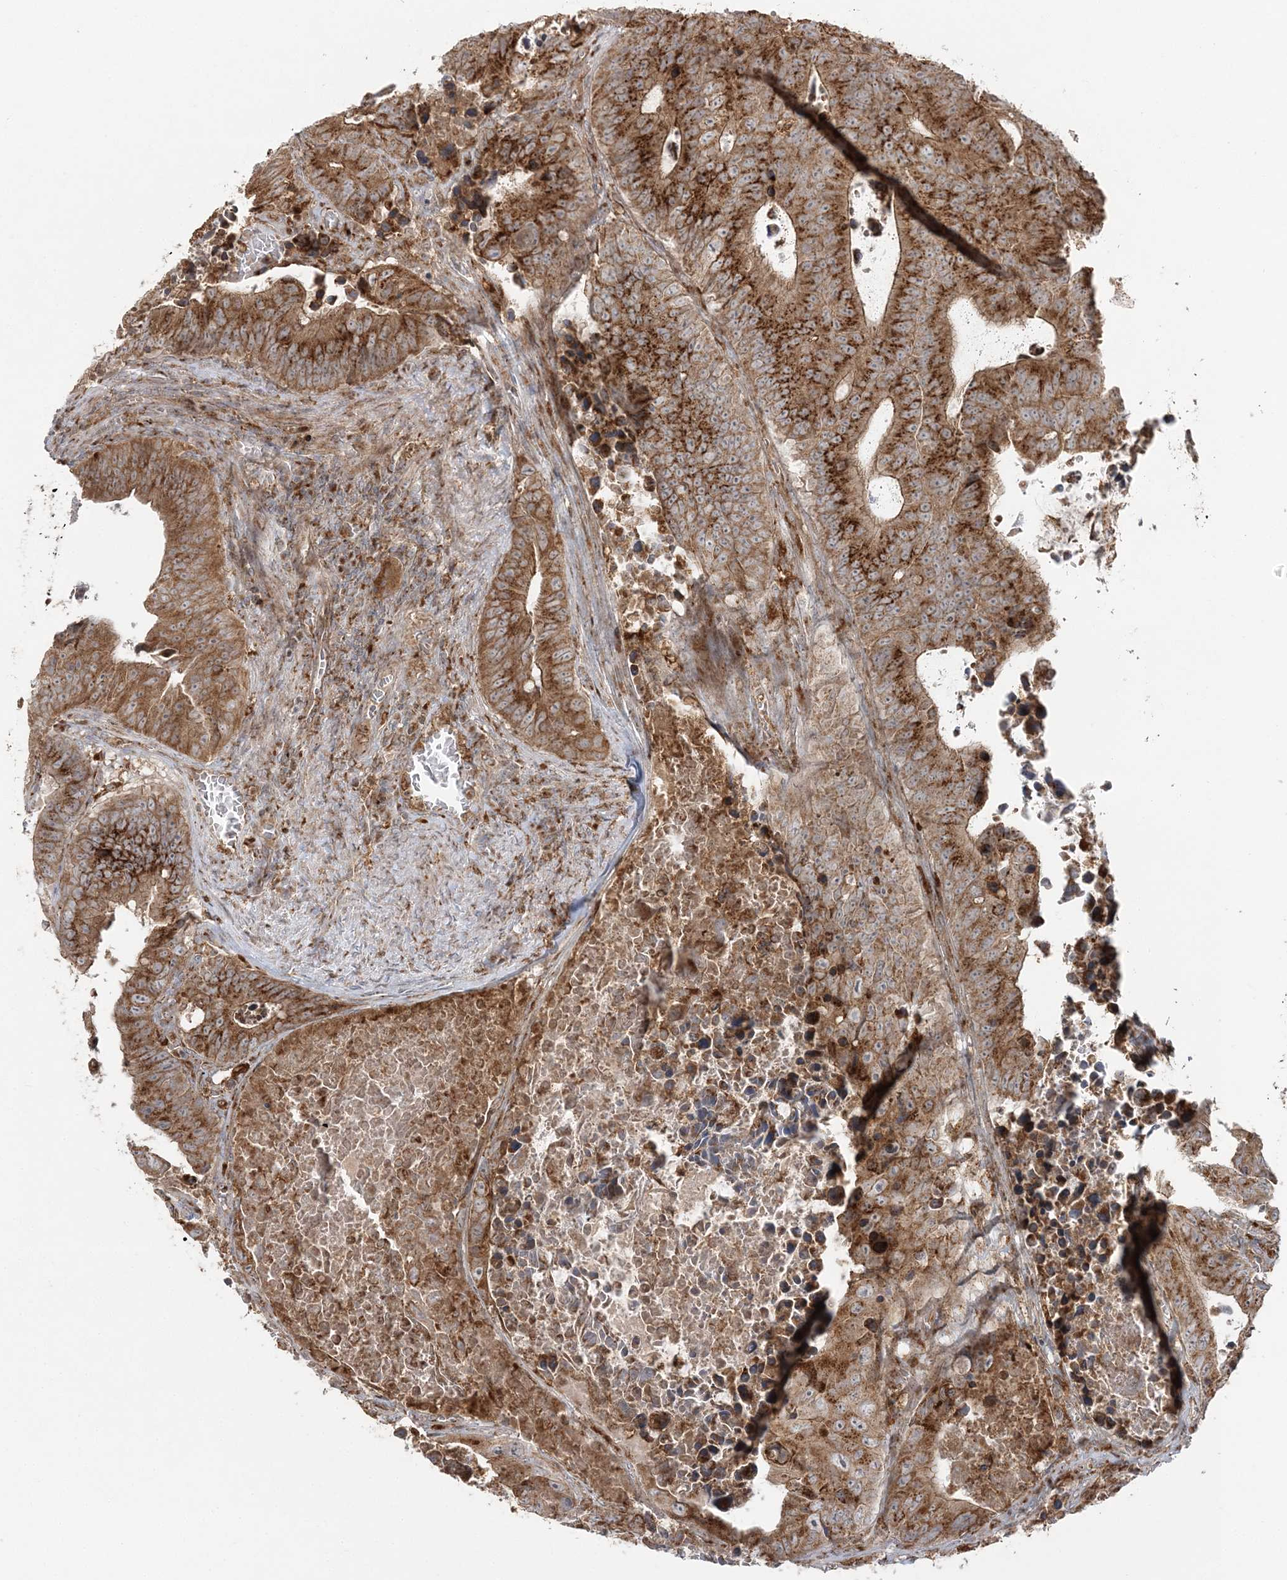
{"staining": {"intensity": "strong", "quantity": ">75%", "location": "cytoplasmic/membranous"}, "tissue": "colorectal cancer", "cell_type": "Tumor cells", "image_type": "cancer", "snomed": [{"axis": "morphology", "description": "Adenocarcinoma, NOS"}, {"axis": "topography", "description": "Colon"}], "caption": "High-magnification brightfield microscopy of colorectal cancer (adenocarcinoma) stained with DAB (brown) and counterstained with hematoxylin (blue). tumor cells exhibit strong cytoplasmic/membranous staining is seen in approximately>75% of cells.", "gene": "ABCC3", "patient": {"sex": "male", "age": 87}}